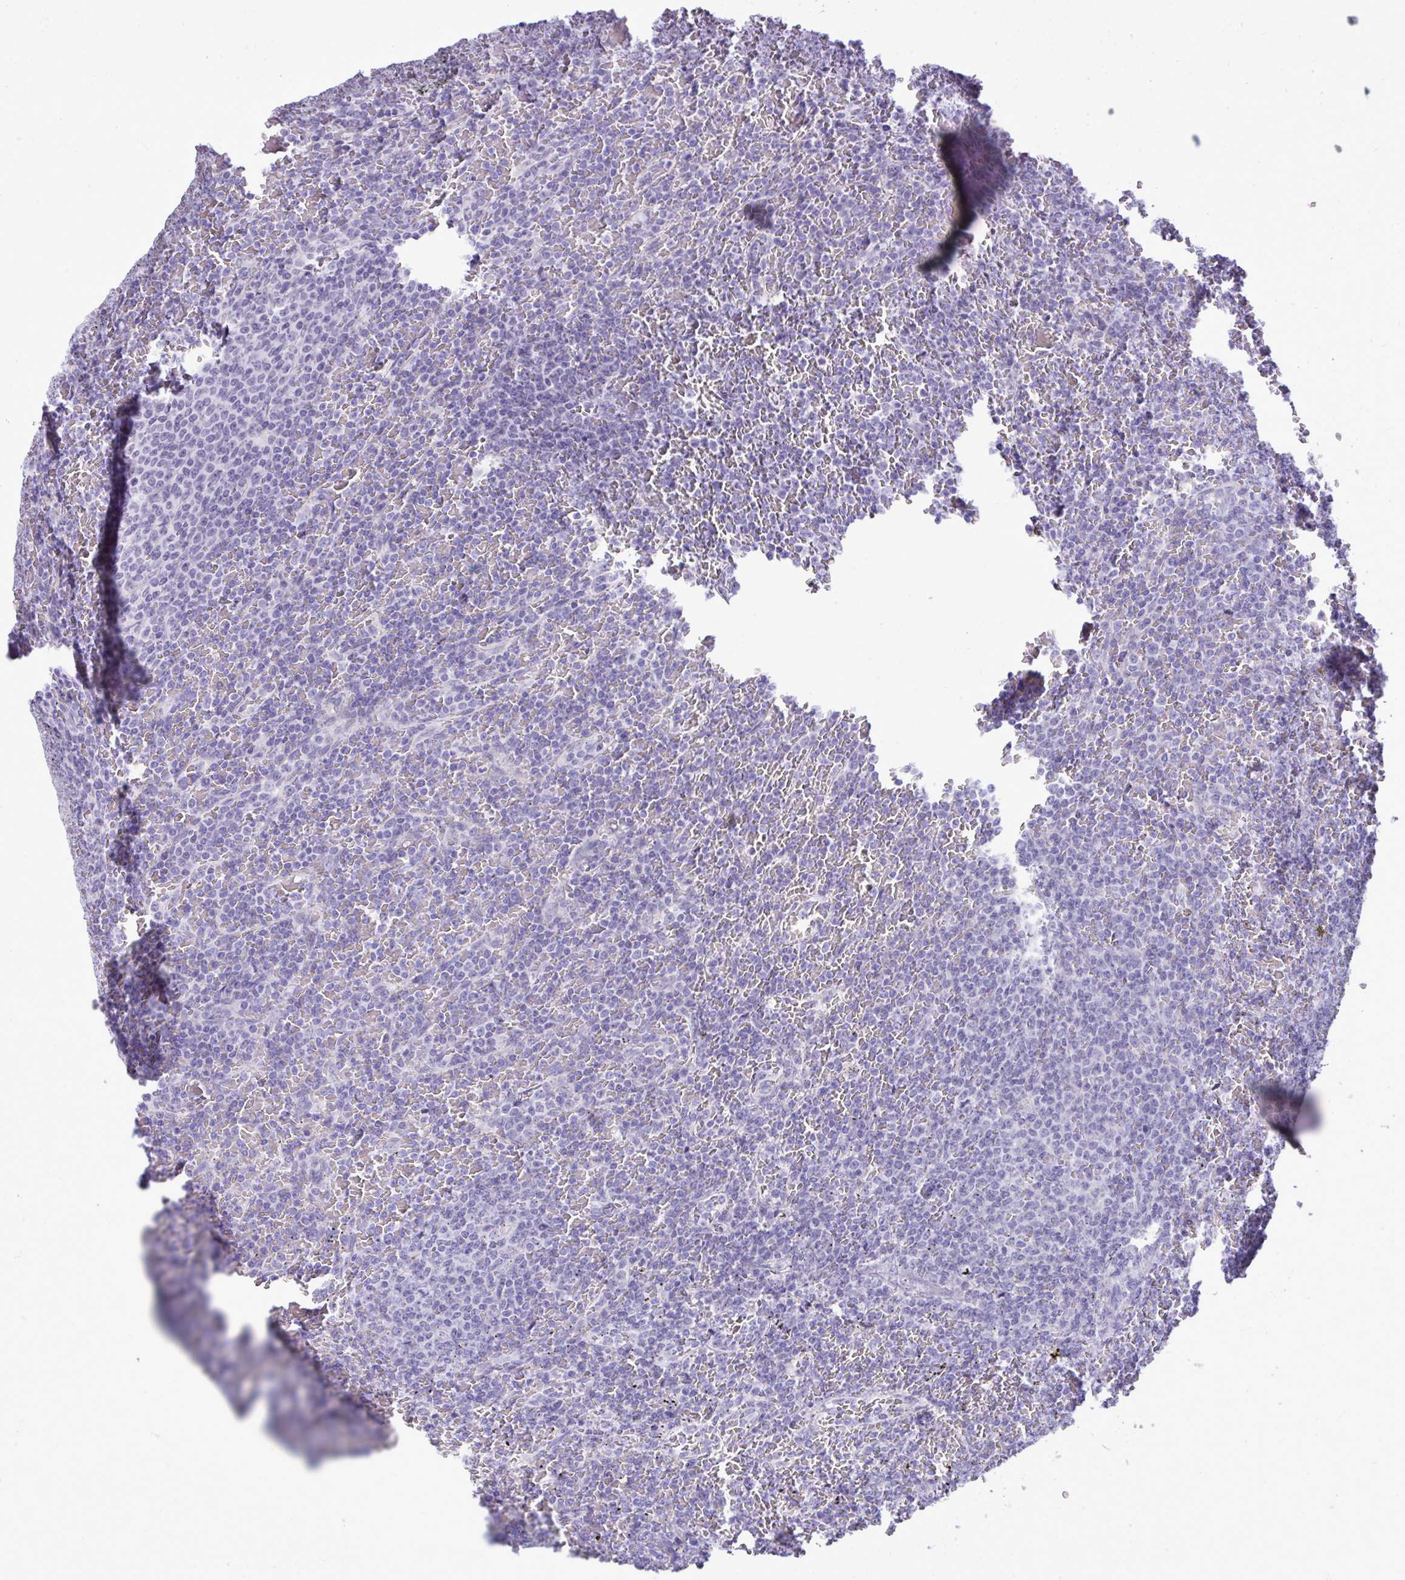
{"staining": {"intensity": "negative", "quantity": "none", "location": "none"}, "tissue": "lymphoma", "cell_type": "Tumor cells", "image_type": "cancer", "snomed": [{"axis": "morphology", "description": "Malignant lymphoma, non-Hodgkin's type, Low grade"}, {"axis": "topography", "description": "Spleen"}], "caption": "DAB (3,3'-diaminobenzidine) immunohistochemical staining of human lymphoma exhibits no significant staining in tumor cells. (Immunohistochemistry (ihc), brightfield microscopy, high magnification).", "gene": "PRM2", "patient": {"sex": "female", "age": 77}}